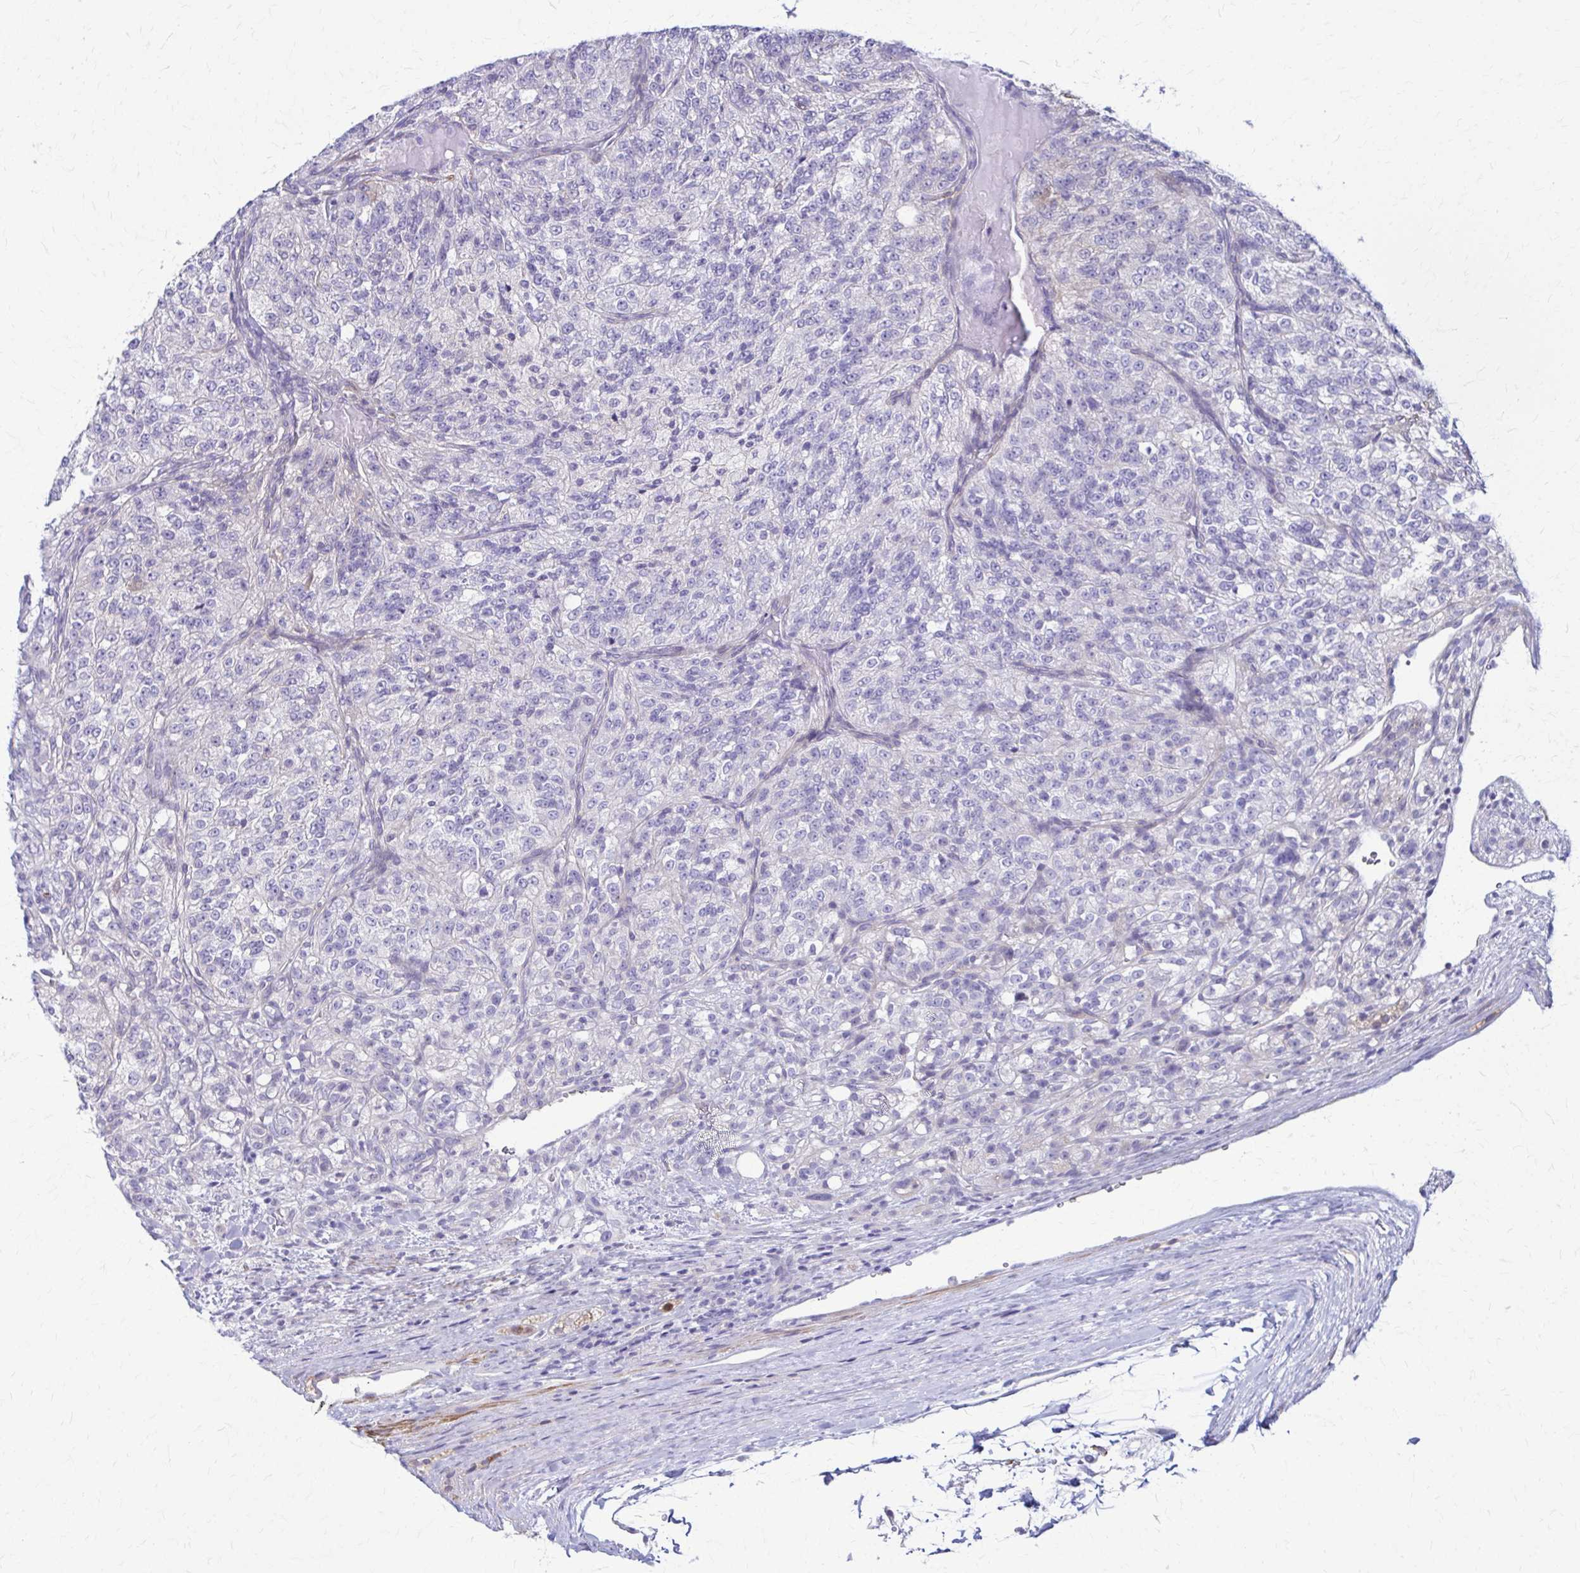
{"staining": {"intensity": "negative", "quantity": "none", "location": "none"}, "tissue": "renal cancer", "cell_type": "Tumor cells", "image_type": "cancer", "snomed": [{"axis": "morphology", "description": "Adenocarcinoma, NOS"}, {"axis": "topography", "description": "Kidney"}], "caption": "Immunohistochemistry micrograph of neoplastic tissue: adenocarcinoma (renal) stained with DAB (3,3'-diaminobenzidine) exhibits no significant protein staining in tumor cells.", "gene": "DSP", "patient": {"sex": "female", "age": 63}}